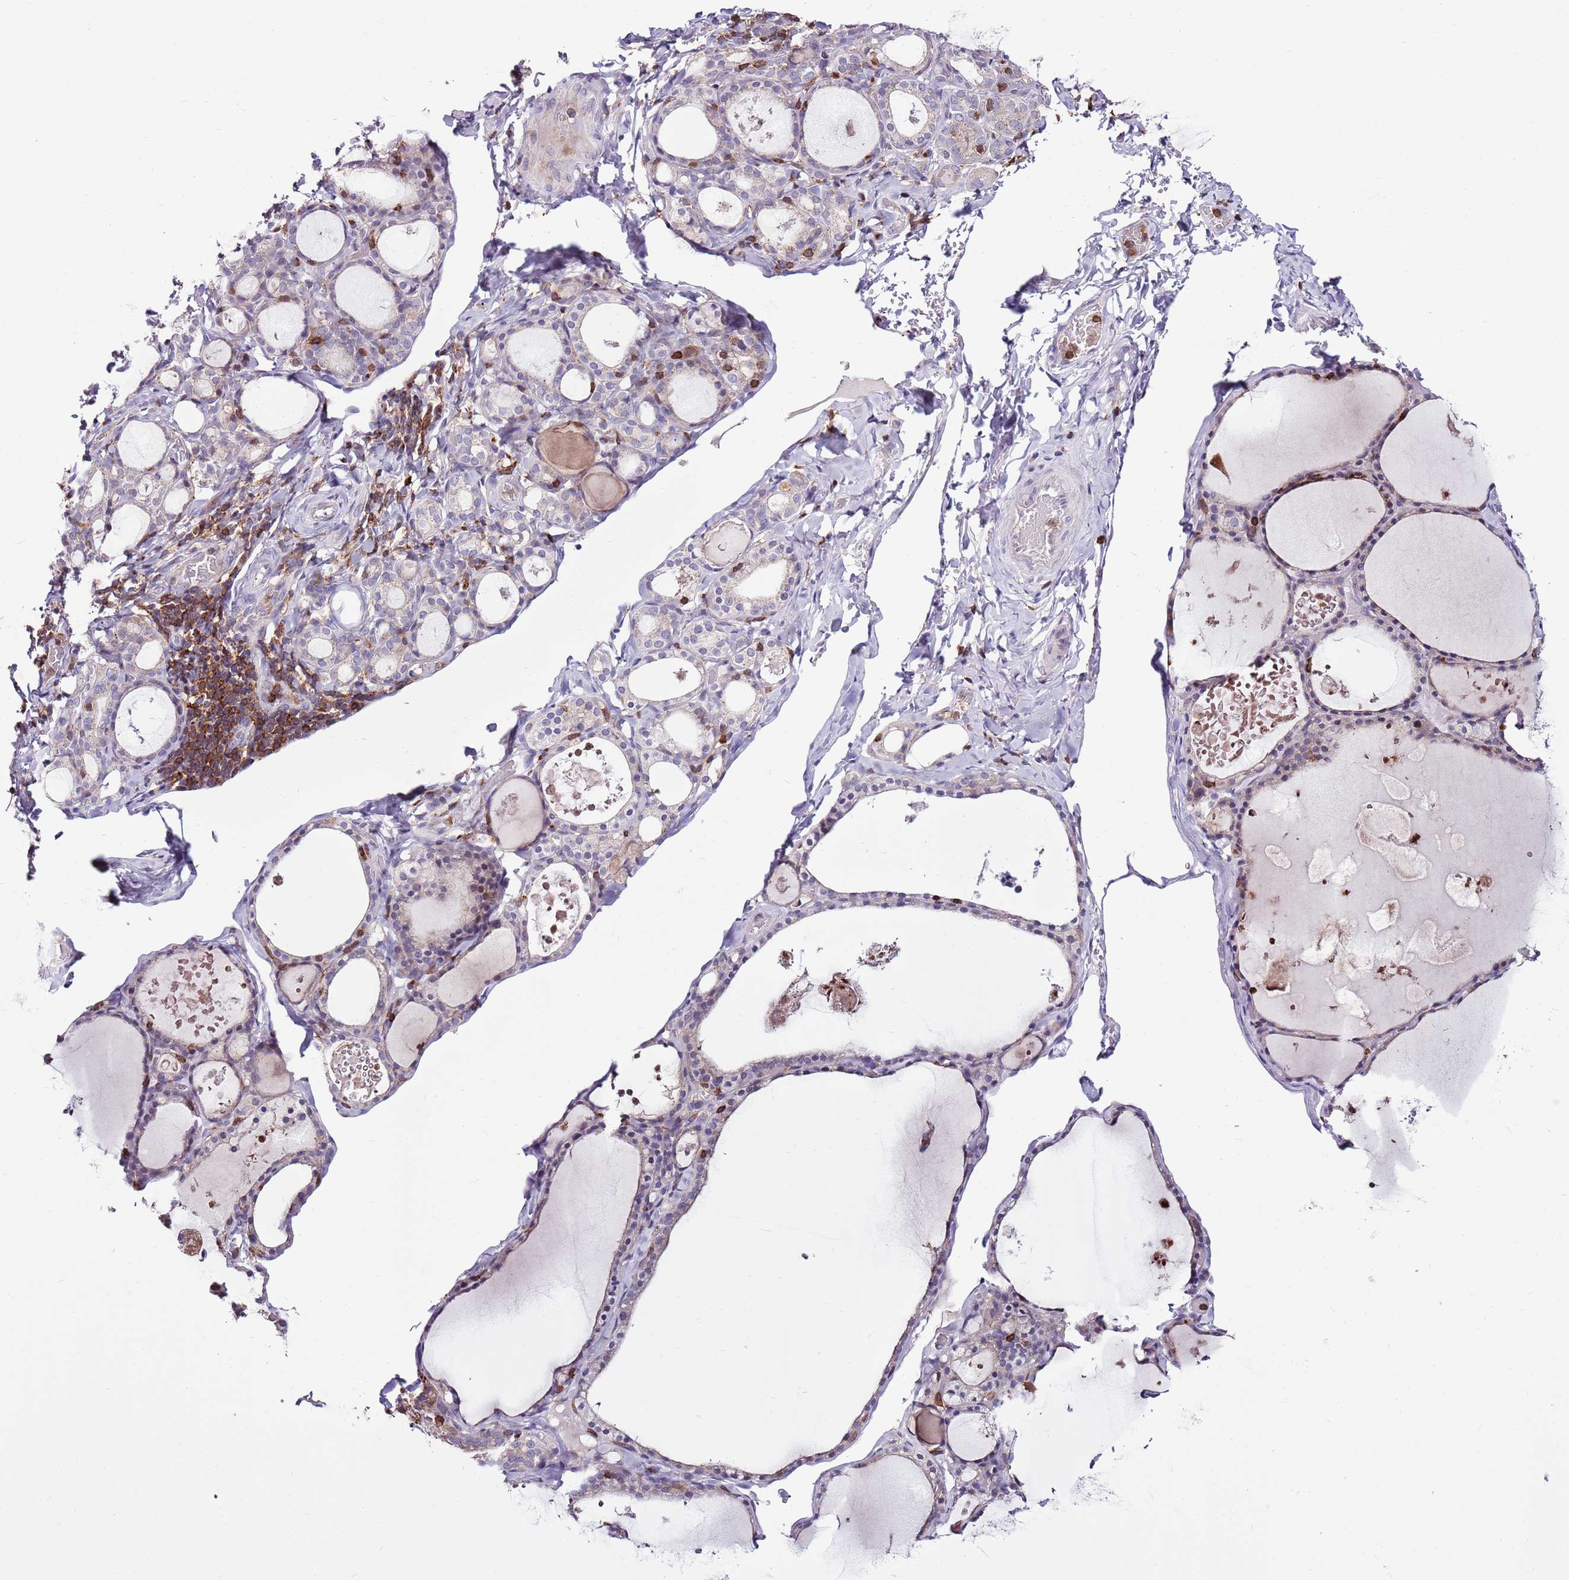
{"staining": {"intensity": "weak", "quantity": "<25%", "location": "cytoplasmic/membranous"}, "tissue": "thyroid gland", "cell_type": "Glandular cells", "image_type": "normal", "snomed": [{"axis": "morphology", "description": "Normal tissue, NOS"}, {"axis": "topography", "description": "Thyroid gland"}], "caption": "This histopathology image is of normal thyroid gland stained with IHC to label a protein in brown with the nuclei are counter-stained blue. There is no staining in glandular cells.", "gene": "ZSWIM1", "patient": {"sex": "male", "age": 56}}